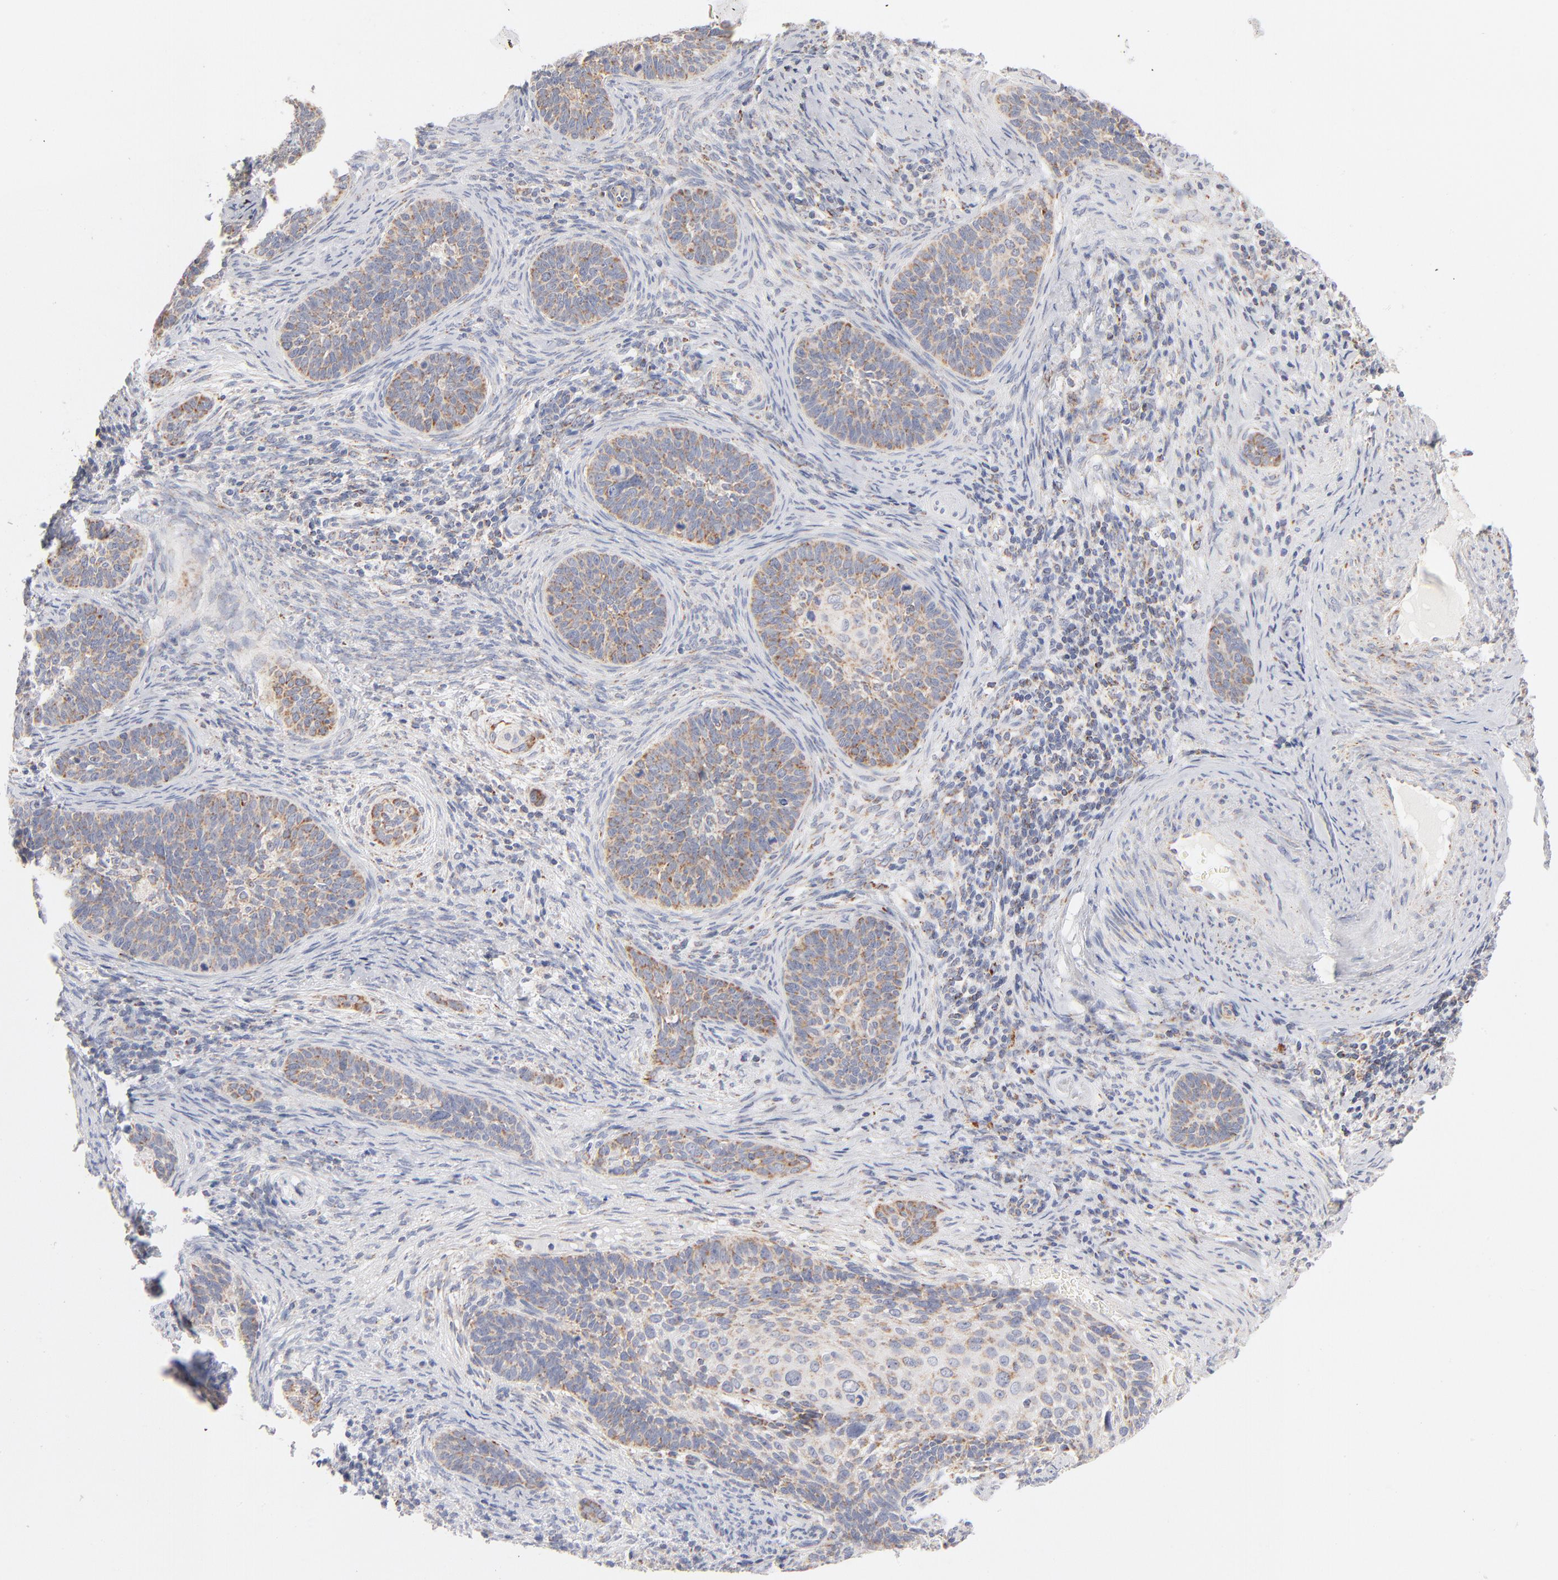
{"staining": {"intensity": "moderate", "quantity": "25%-75%", "location": "cytoplasmic/membranous"}, "tissue": "cervical cancer", "cell_type": "Tumor cells", "image_type": "cancer", "snomed": [{"axis": "morphology", "description": "Squamous cell carcinoma, NOS"}, {"axis": "topography", "description": "Cervix"}], "caption": "IHC staining of squamous cell carcinoma (cervical), which shows medium levels of moderate cytoplasmic/membranous staining in about 25%-75% of tumor cells indicating moderate cytoplasmic/membranous protein staining. The staining was performed using DAB (brown) for protein detection and nuclei were counterstained in hematoxylin (blue).", "gene": "MRPL58", "patient": {"sex": "female", "age": 33}}